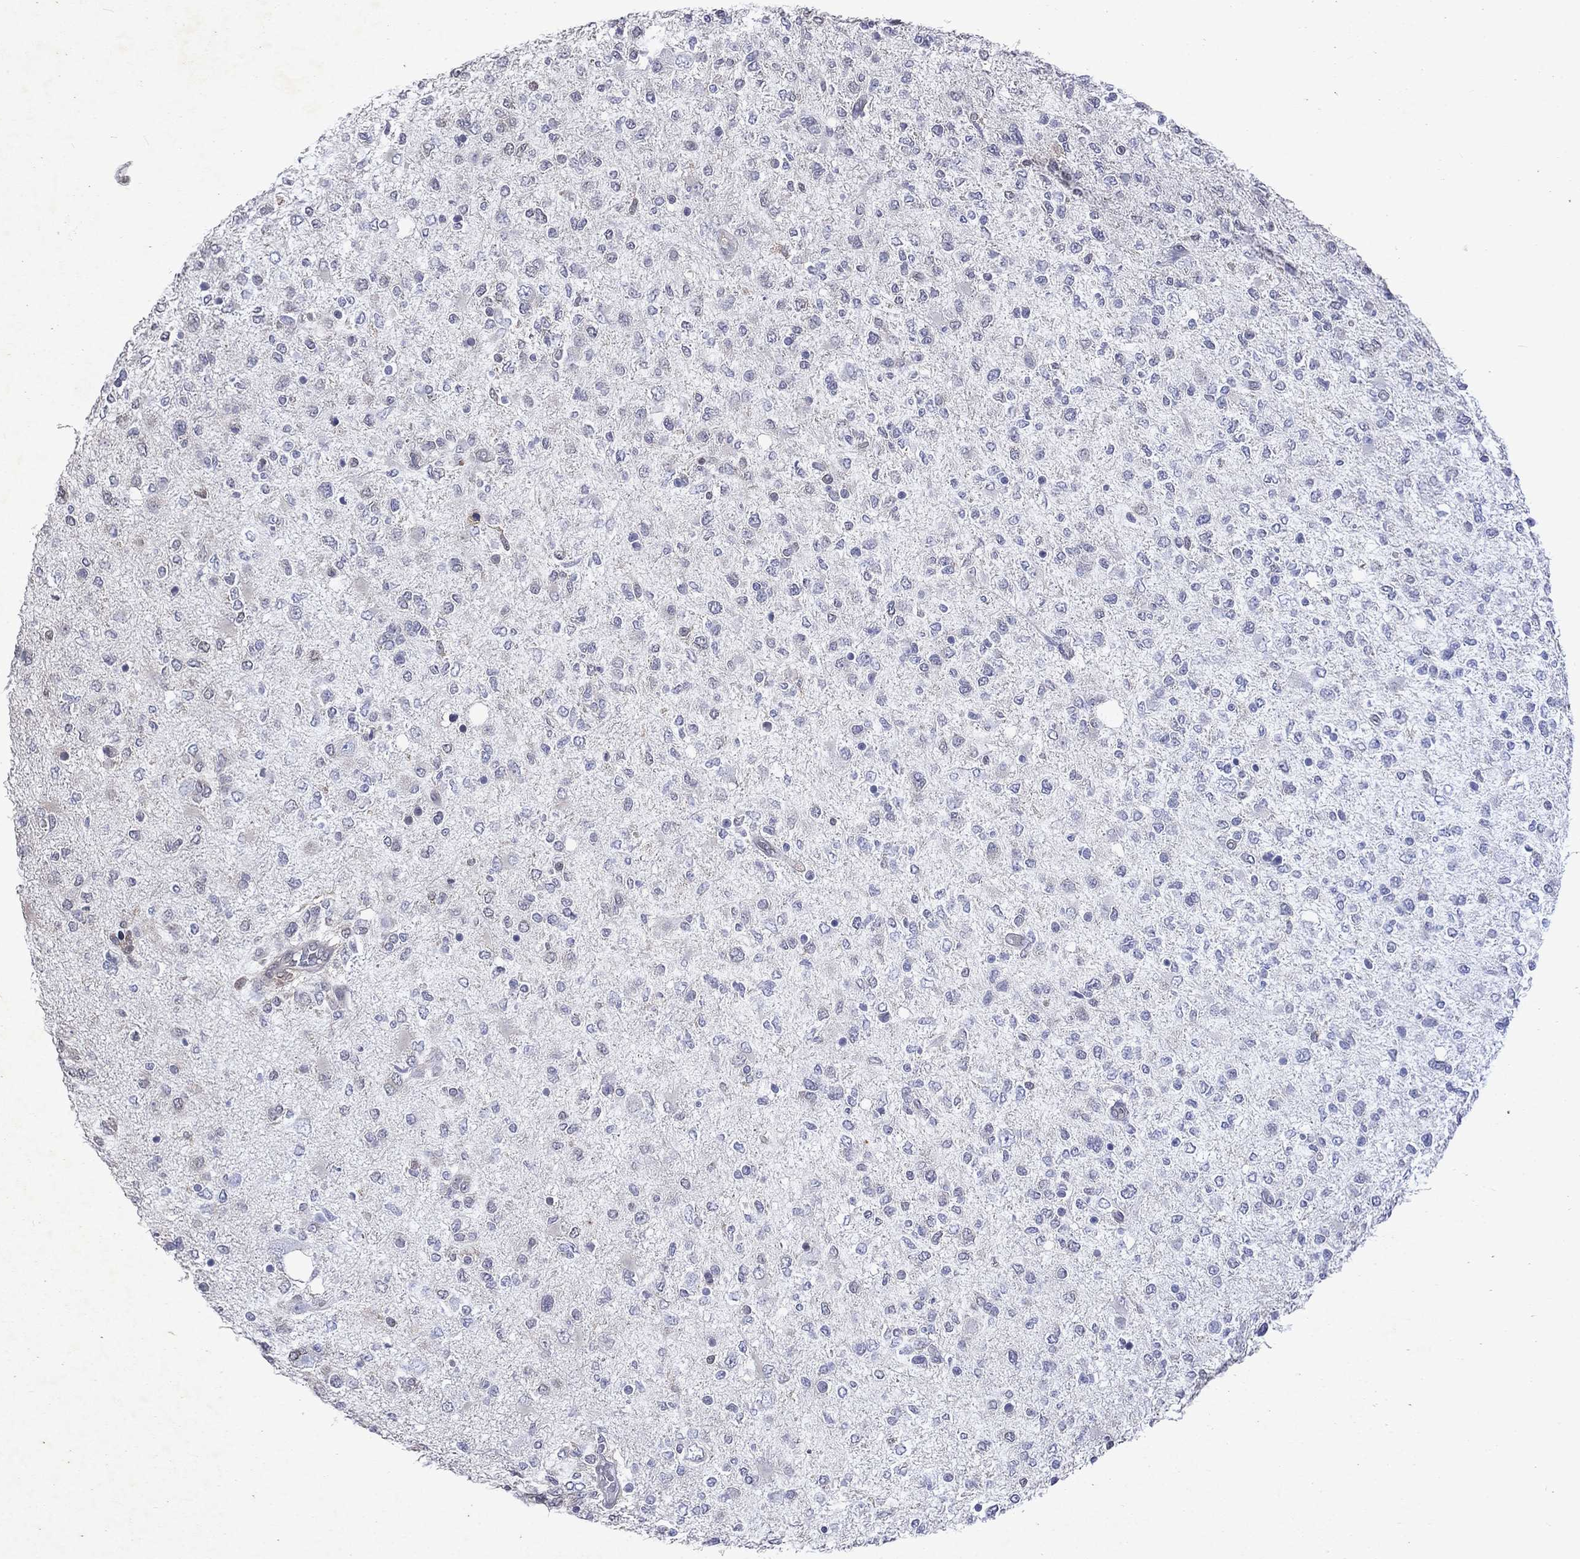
{"staining": {"intensity": "negative", "quantity": "none", "location": "none"}, "tissue": "glioma", "cell_type": "Tumor cells", "image_type": "cancer", "snomed": [{"axis": "morphology", "description": "Glioma, malignant, High grade"}, {"axis": "topography", "description": "Cerebral cortex"}], "caption": "Tumor cells are negative for brown protein staining in glioma. Nuclei are stained in blue.", "gene": "MTAP", "patient": {"sex": "male", "age": 70}}